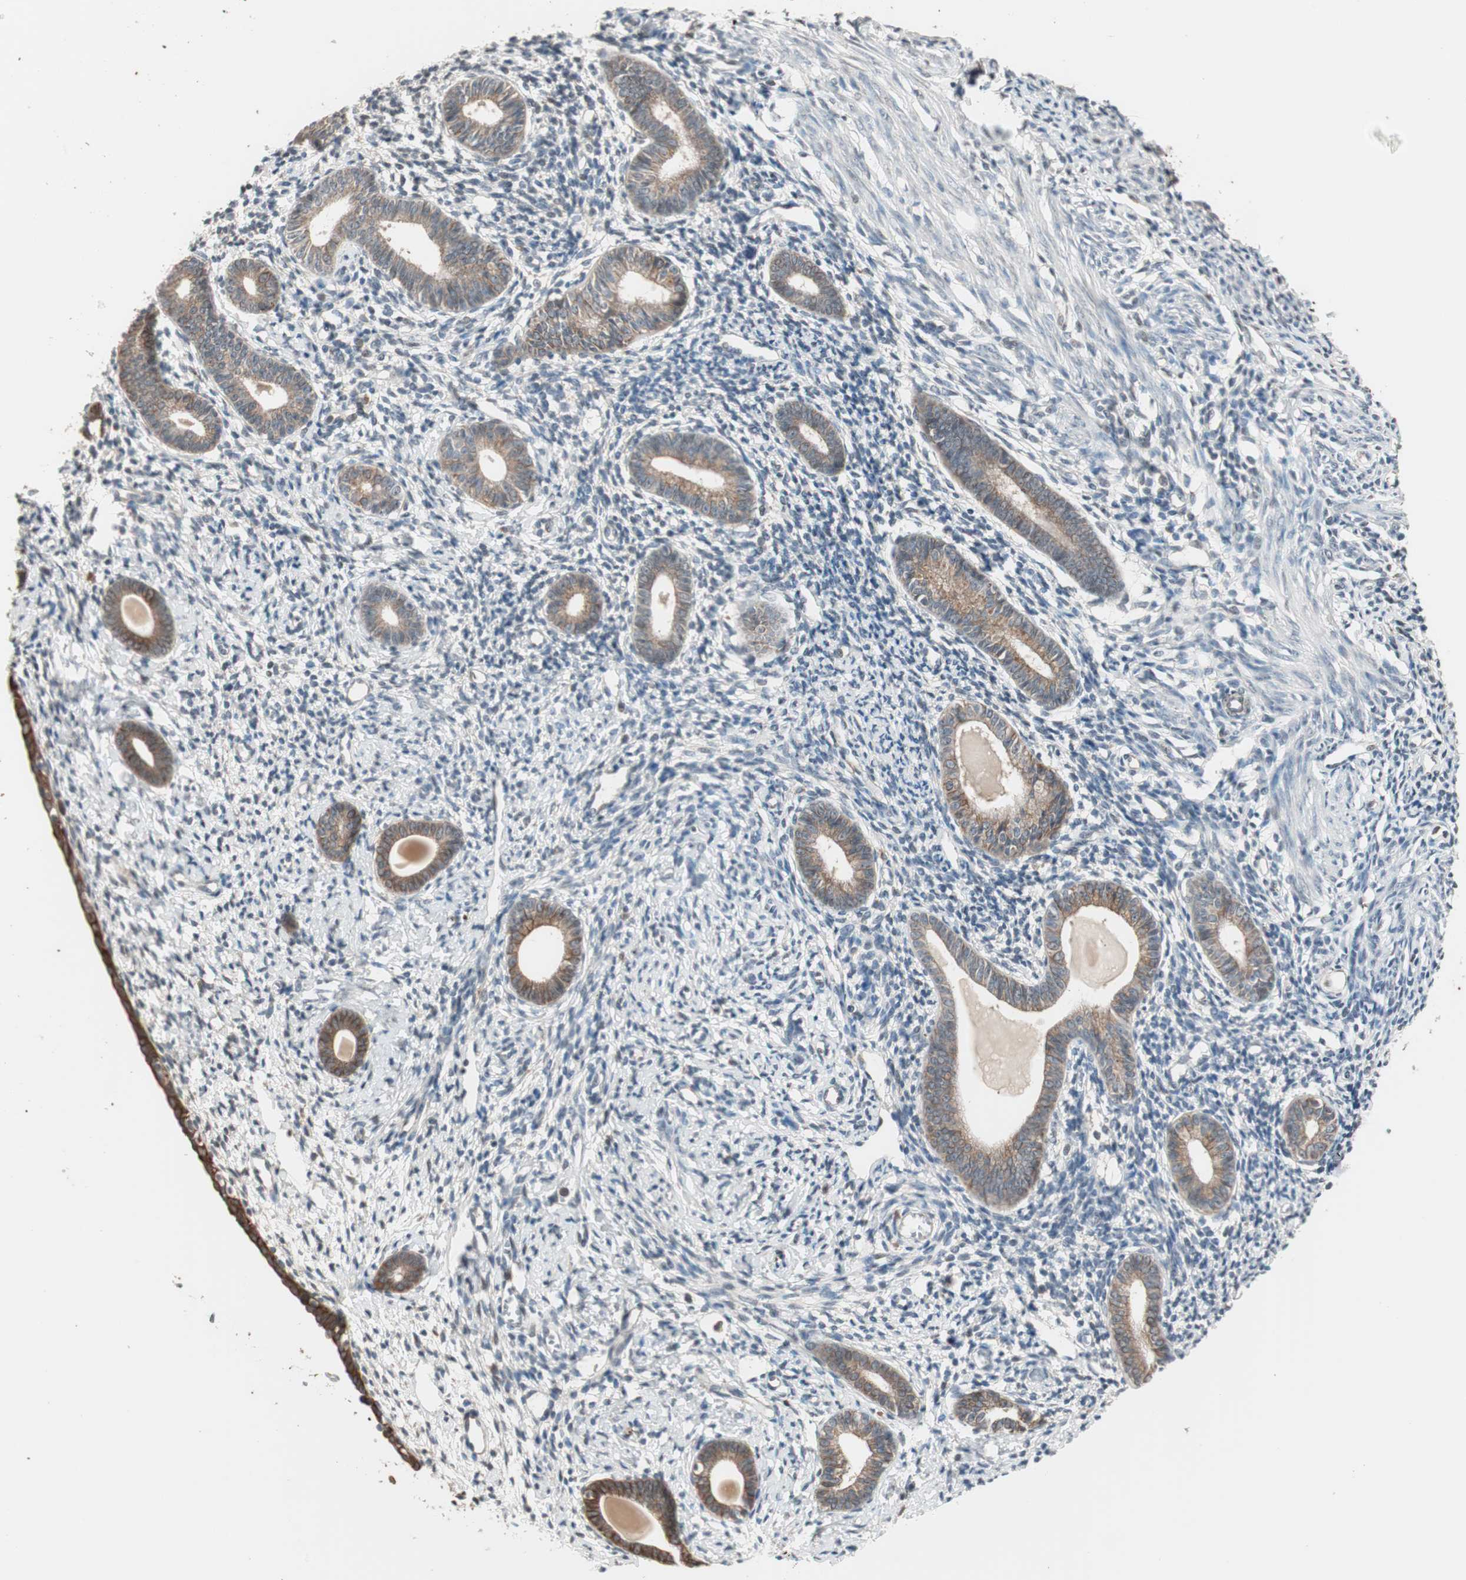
{"staining": {"intensity": "weak", "quantity": "25%-75%", "location": "cytoplasmic/membranous"}, "tissue": "endometrium", "cell_type": "Cells in endometrial stroma", "image_type": "normal", "snomed": [{"axis": "morphology", "description": "Normal tissue, NOS"}, {"axis": "topography", "description": "Endometrium"}], "caption": "An image of endometrium stained for a protein reveals weak cytoplasmic/membranous brown staining in cells in endometrial stroma.", "gene": "FBXO5", "patient": {"sex": "female", "age": 71}}